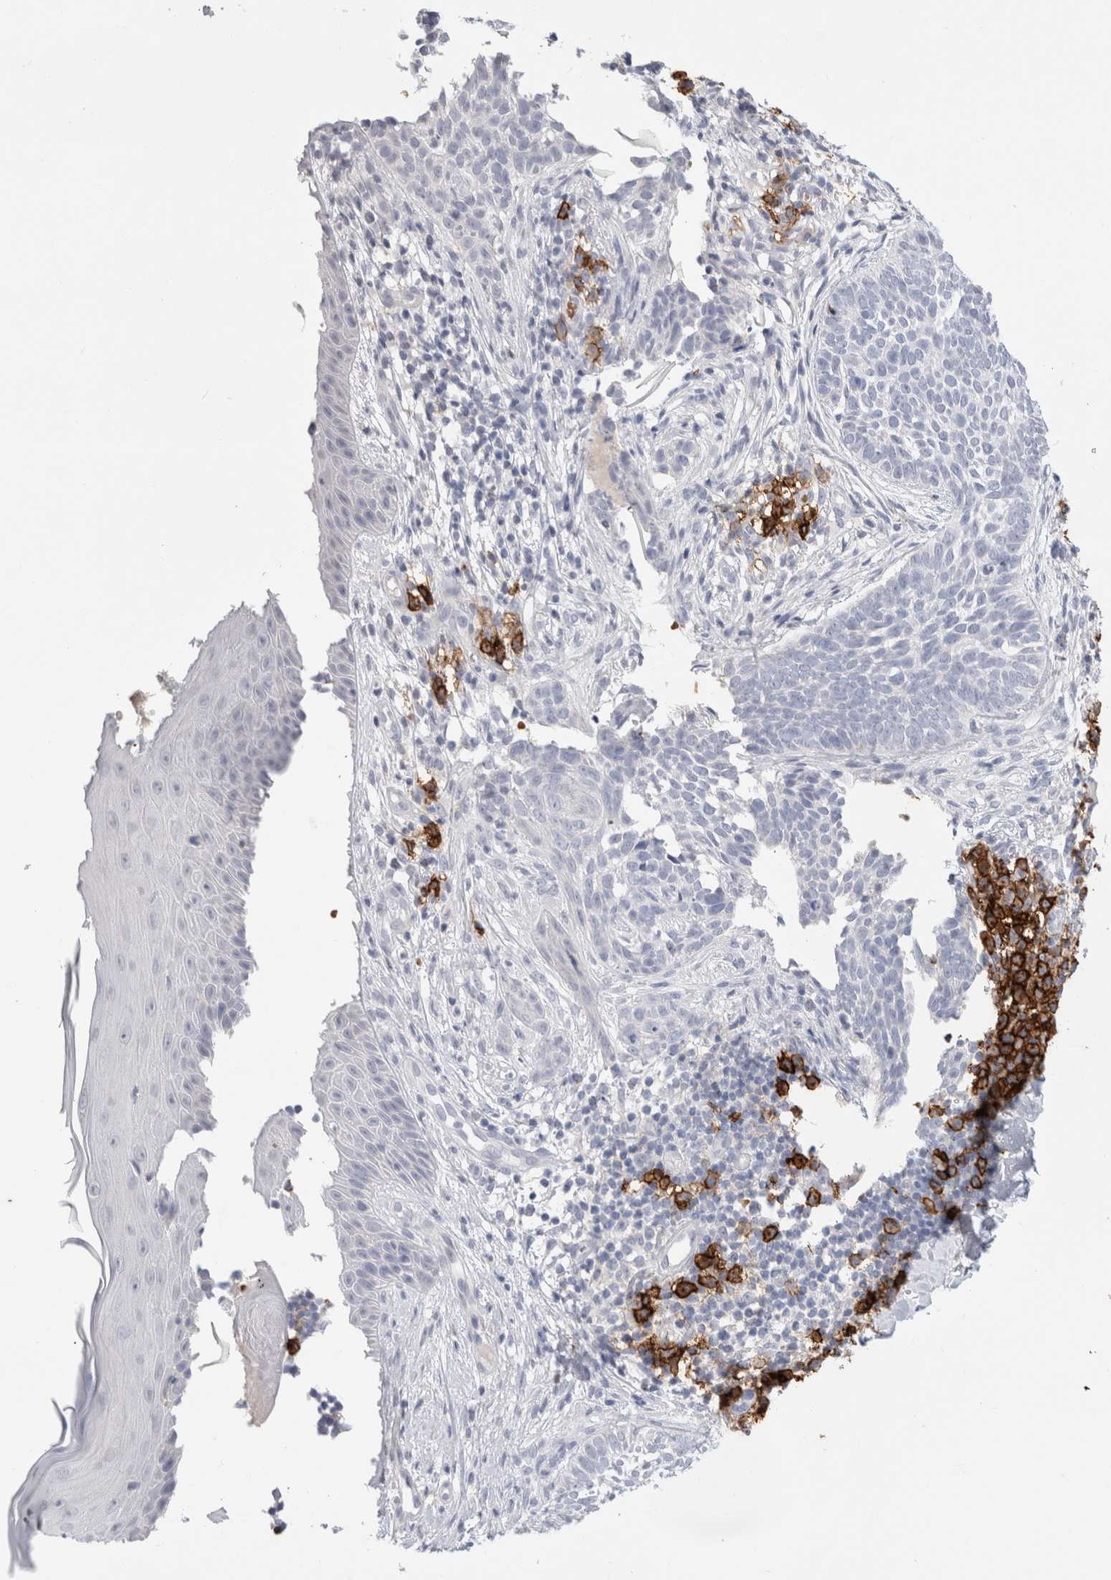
{"staining": {"intensity": "negative", "quantity": "none", "location": "none"}, "tissue": "skin cancer", "cell_type": "Tumor cells", "image_type": "cancer", "snomed": [{"axis": "morphology", "description": "Normal tissue, NOS"}, {"axis": "morphology", "description": "Basal cell carcinoma"}, {"axis": "topography", "description": "Skin"}], "caption": "A histopathology image of skin basal cell carcinoma stained for a protein displays no brown staining in tumor cells.", "gene": "CD38", "patient": {"sex": "male", "age": 67}}